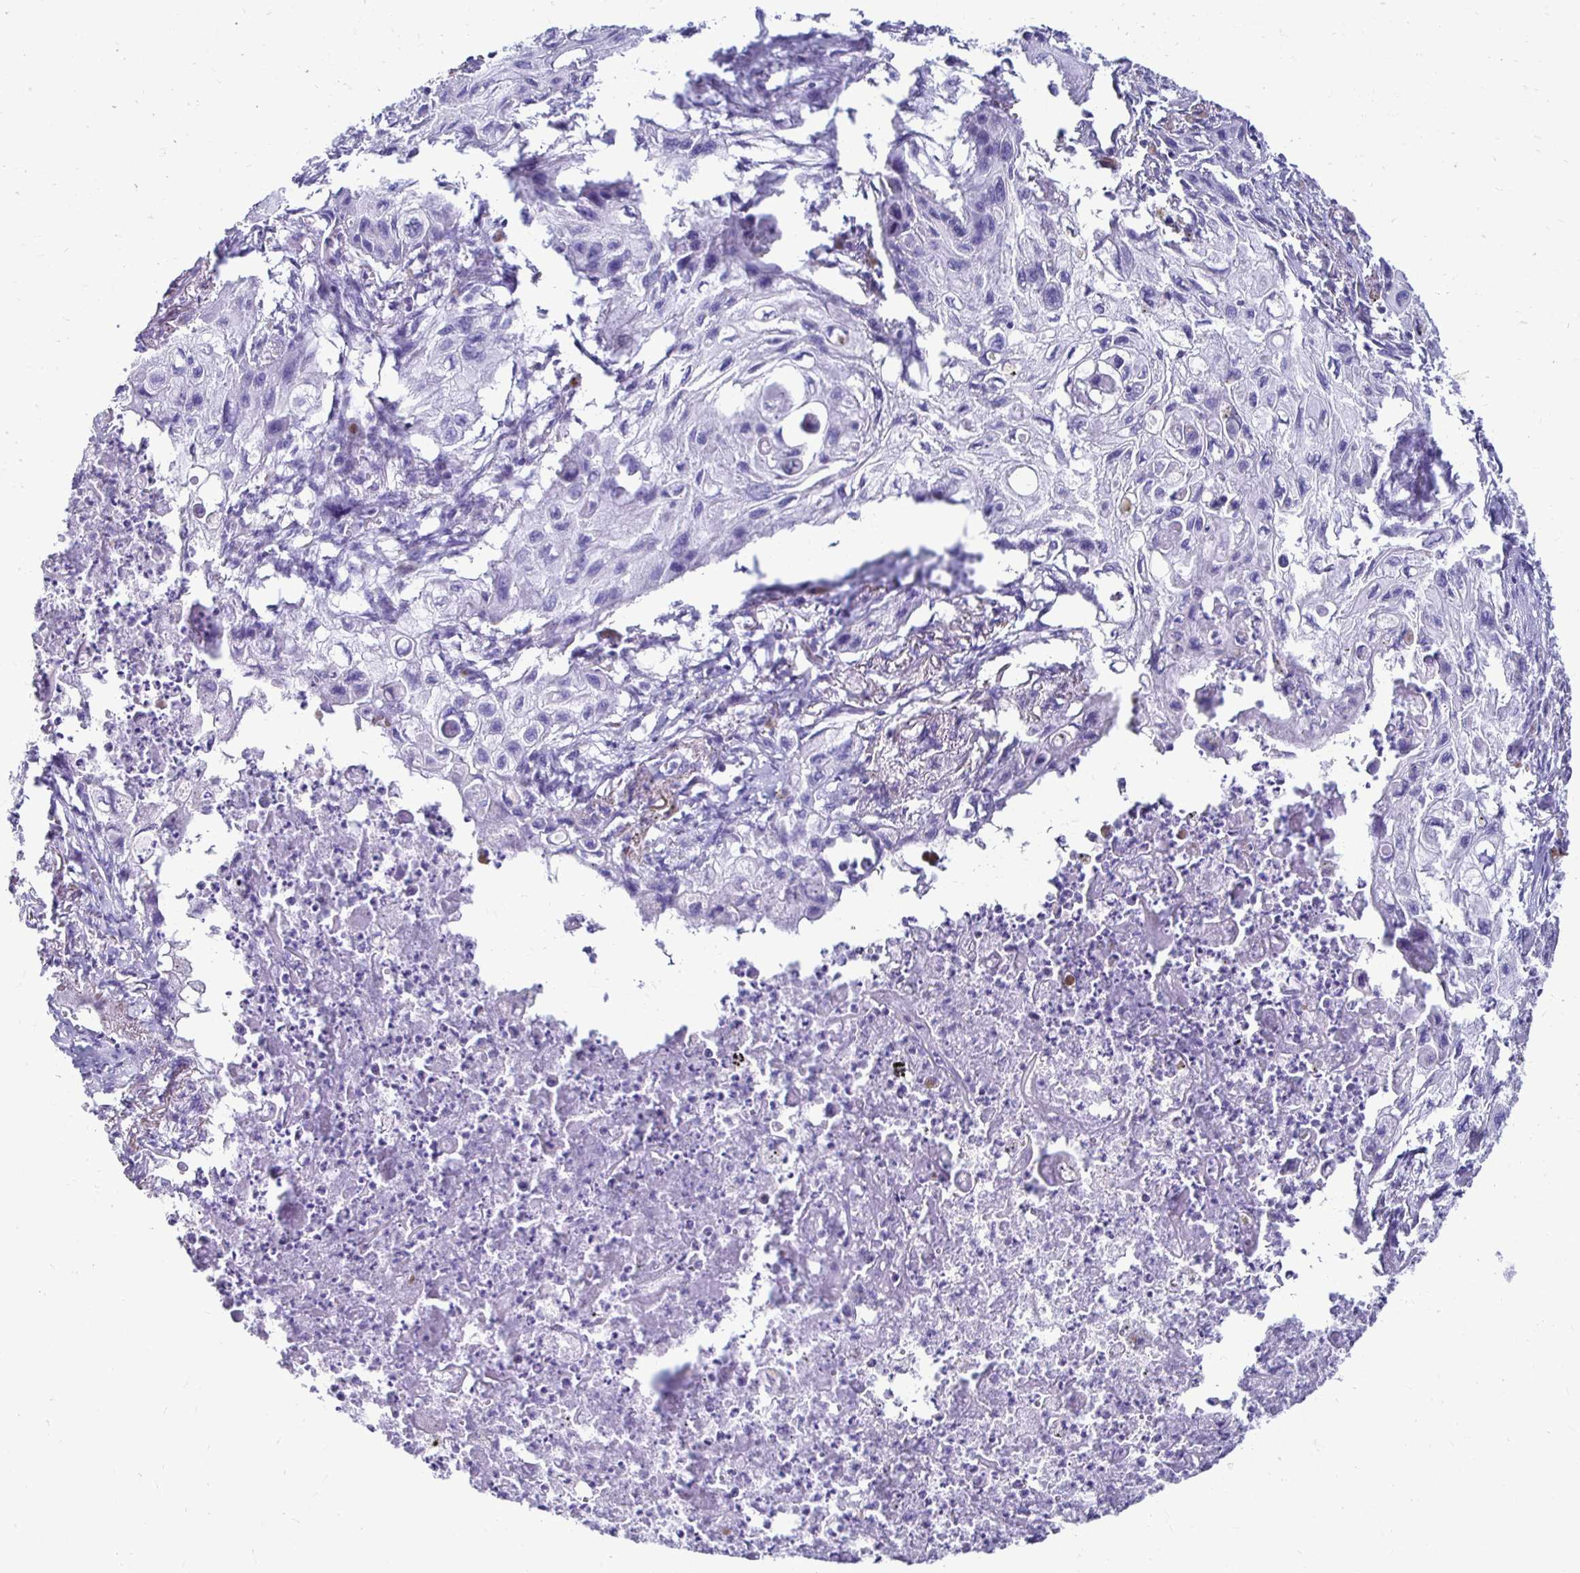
{"staining": {"intensity": "negative", "quantity": "none", "location": "none"}, "tissue": "lung cancer", "cell_type": "Tumor cells", "image_type": "cancer", "snomed": [{"axis": "morphology", "description": "Squamous cell carcinoma, NOS"}, {"axis": "topography", "description": "Lung"}], "caption": "A histopathology image of lung squamous cell carcinoma stained for a protein exhibits no brown staining in tumor cells.", "gene": "CST5", "patient": {"sex": "male", "age": 71}}